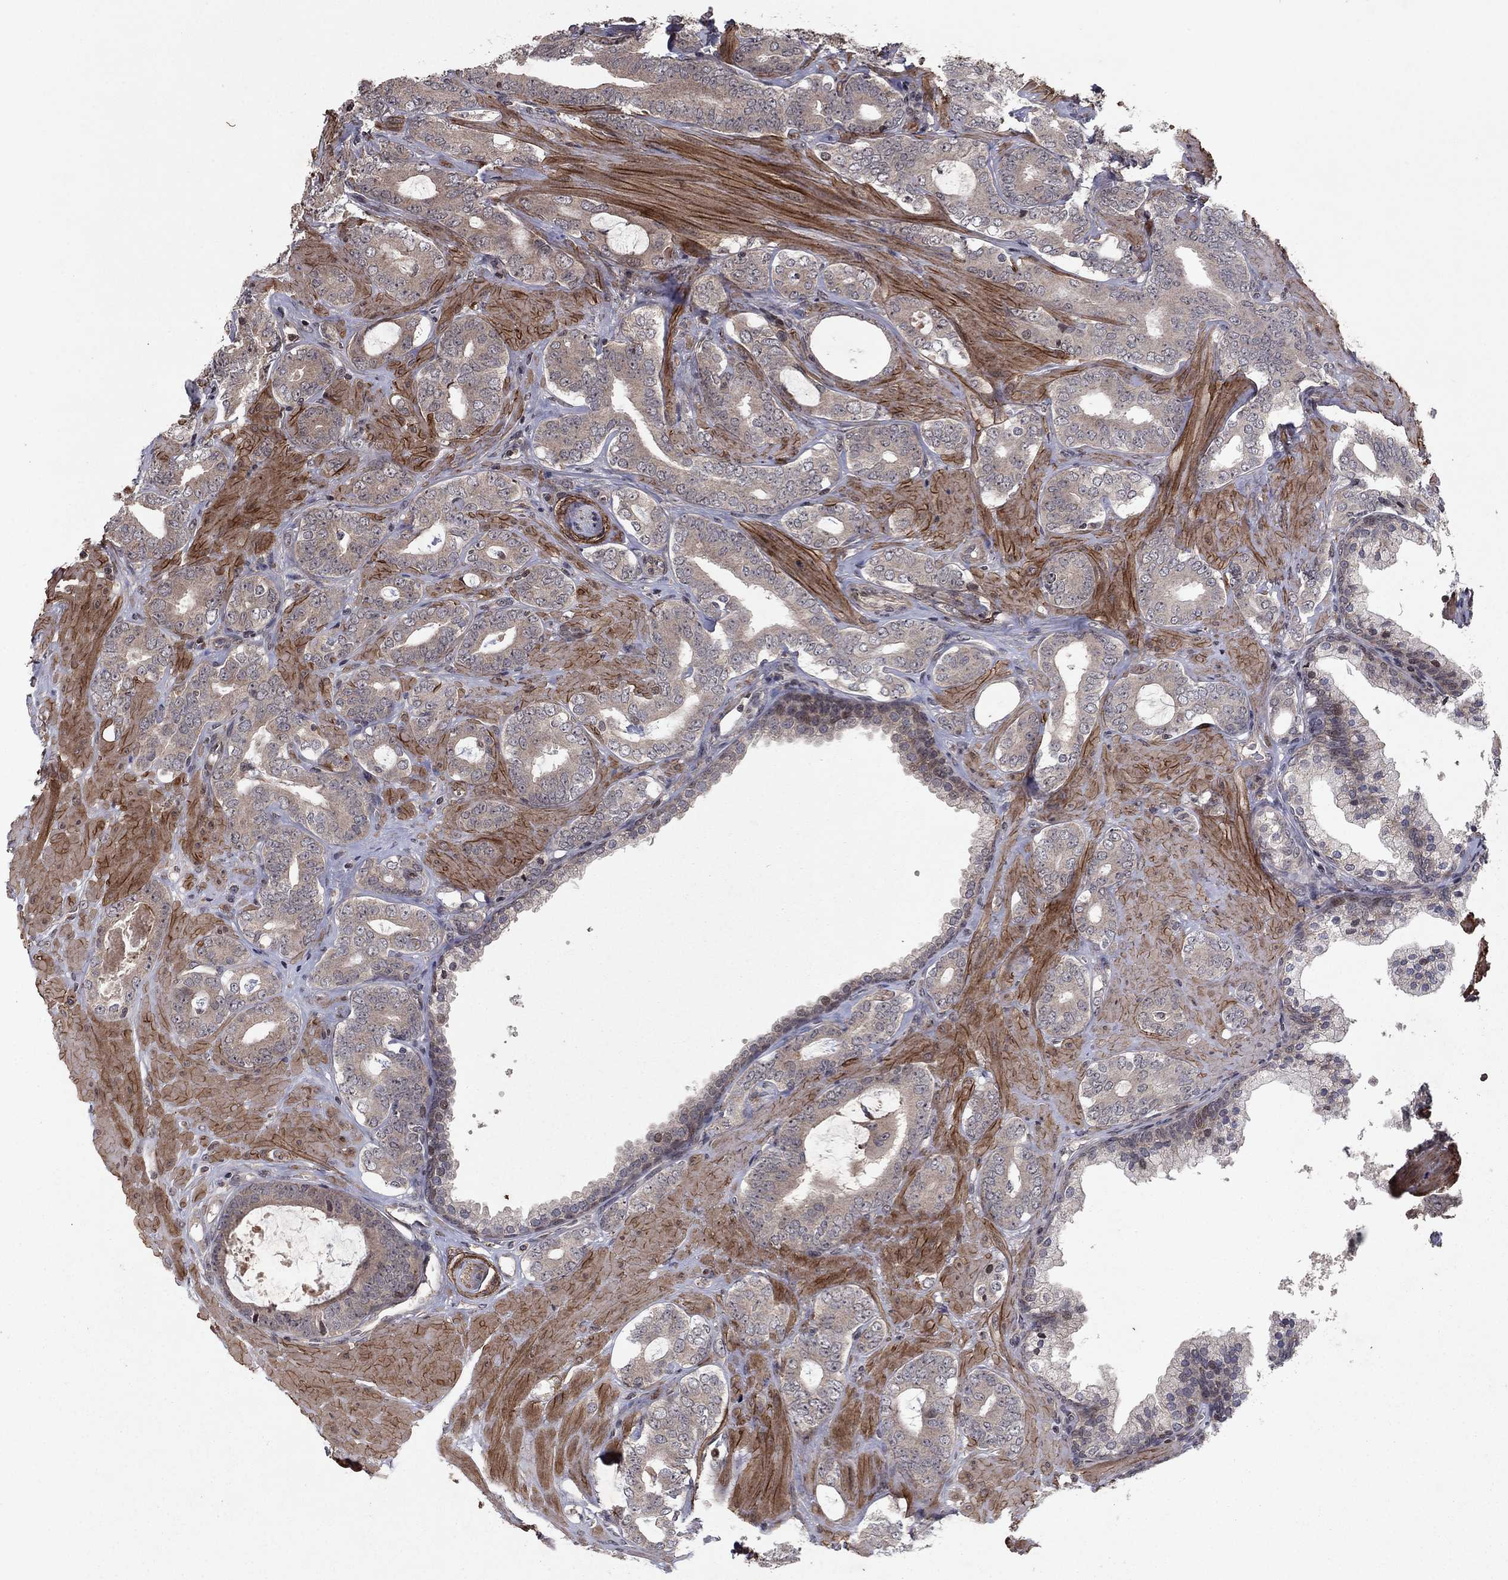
{"staining": {"intensity": "negative", "quantity": "none", "location": "none"}, "tissue": "prostate cancer", "cell_type": "Tumor cells", "image_type": "cancer", "snomed": [{"axis": "morphology", "description": "Adenocarcinoma, NOS"}, {"axis": "topography", "description": "Prostate"}], "caption": "Immunohistochemistry (IHC) micrograph of neoplastic tissue: human adenocarcinoma (prostate) stained with DAB shows no significant protein staining in tumor cells. (Brightfield microscopy of DAB IHC at high magnification).", "gene": "SORBS1", "patient": {"sex": "male", "age": 55}}